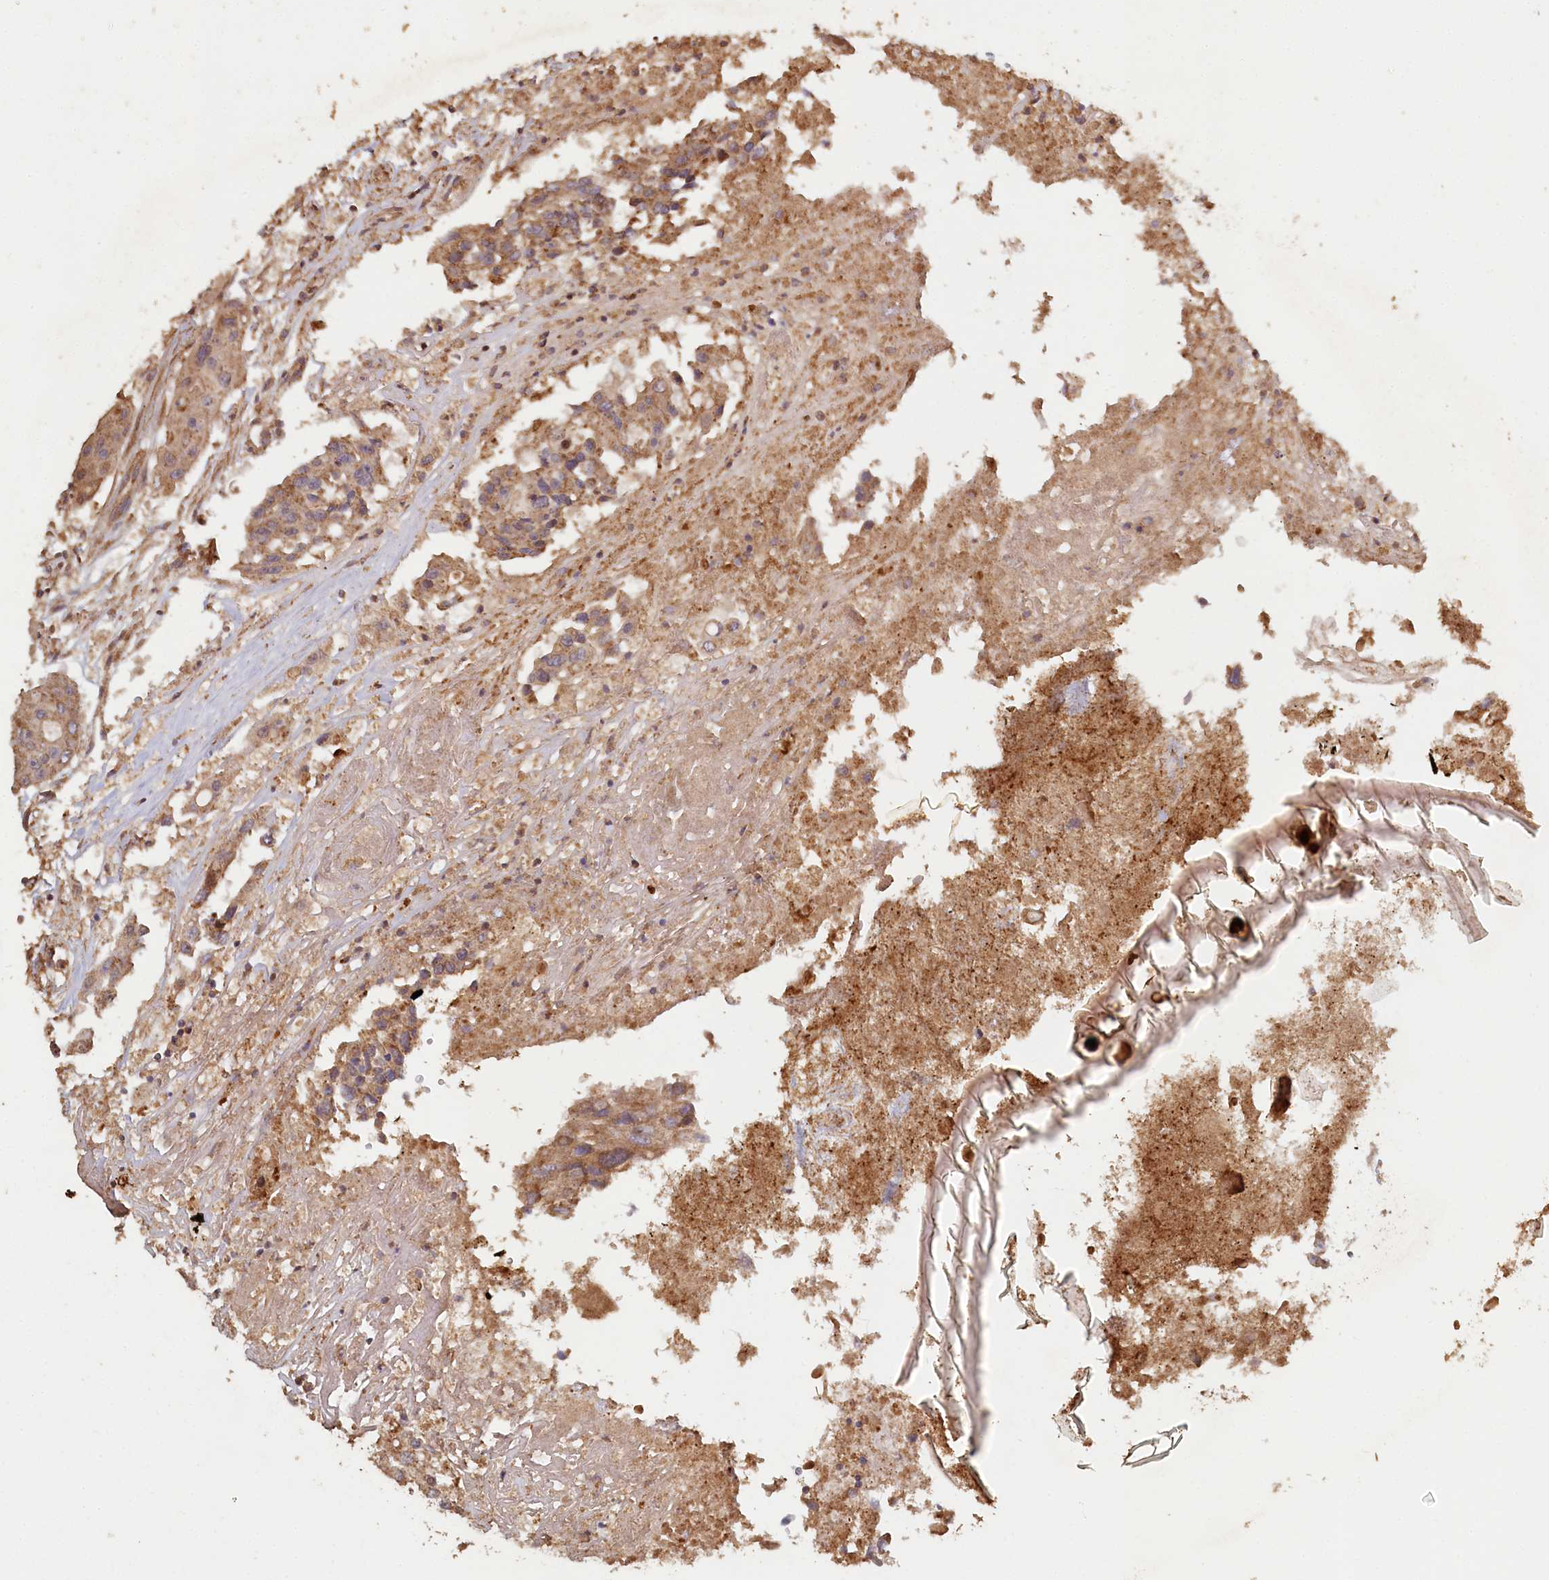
{"staining": {"intensity": "moderate", "quantity": ">75%", "location": "cytoplasmic/membranous"}, "tissue": "colorectal cancer", "cell_type": "Tumor cells", "image_type": "cancer", "snomed": [{"axis": "morphology", "description": "Adenocarcinoma, NOS"}, {"axis": "topography", "description": "Colon"}], "caption": "Immunohistochemistry (IHC) (DAB (3,3'-diaminobenzidine)) staining of colorectal adenocarcinoma reveals moderate cytoplasmic/membranous protein staining in approximately >75% of tumor cells.", "gene": "HAL", "patient": {"sex": "male", "age": 77}}